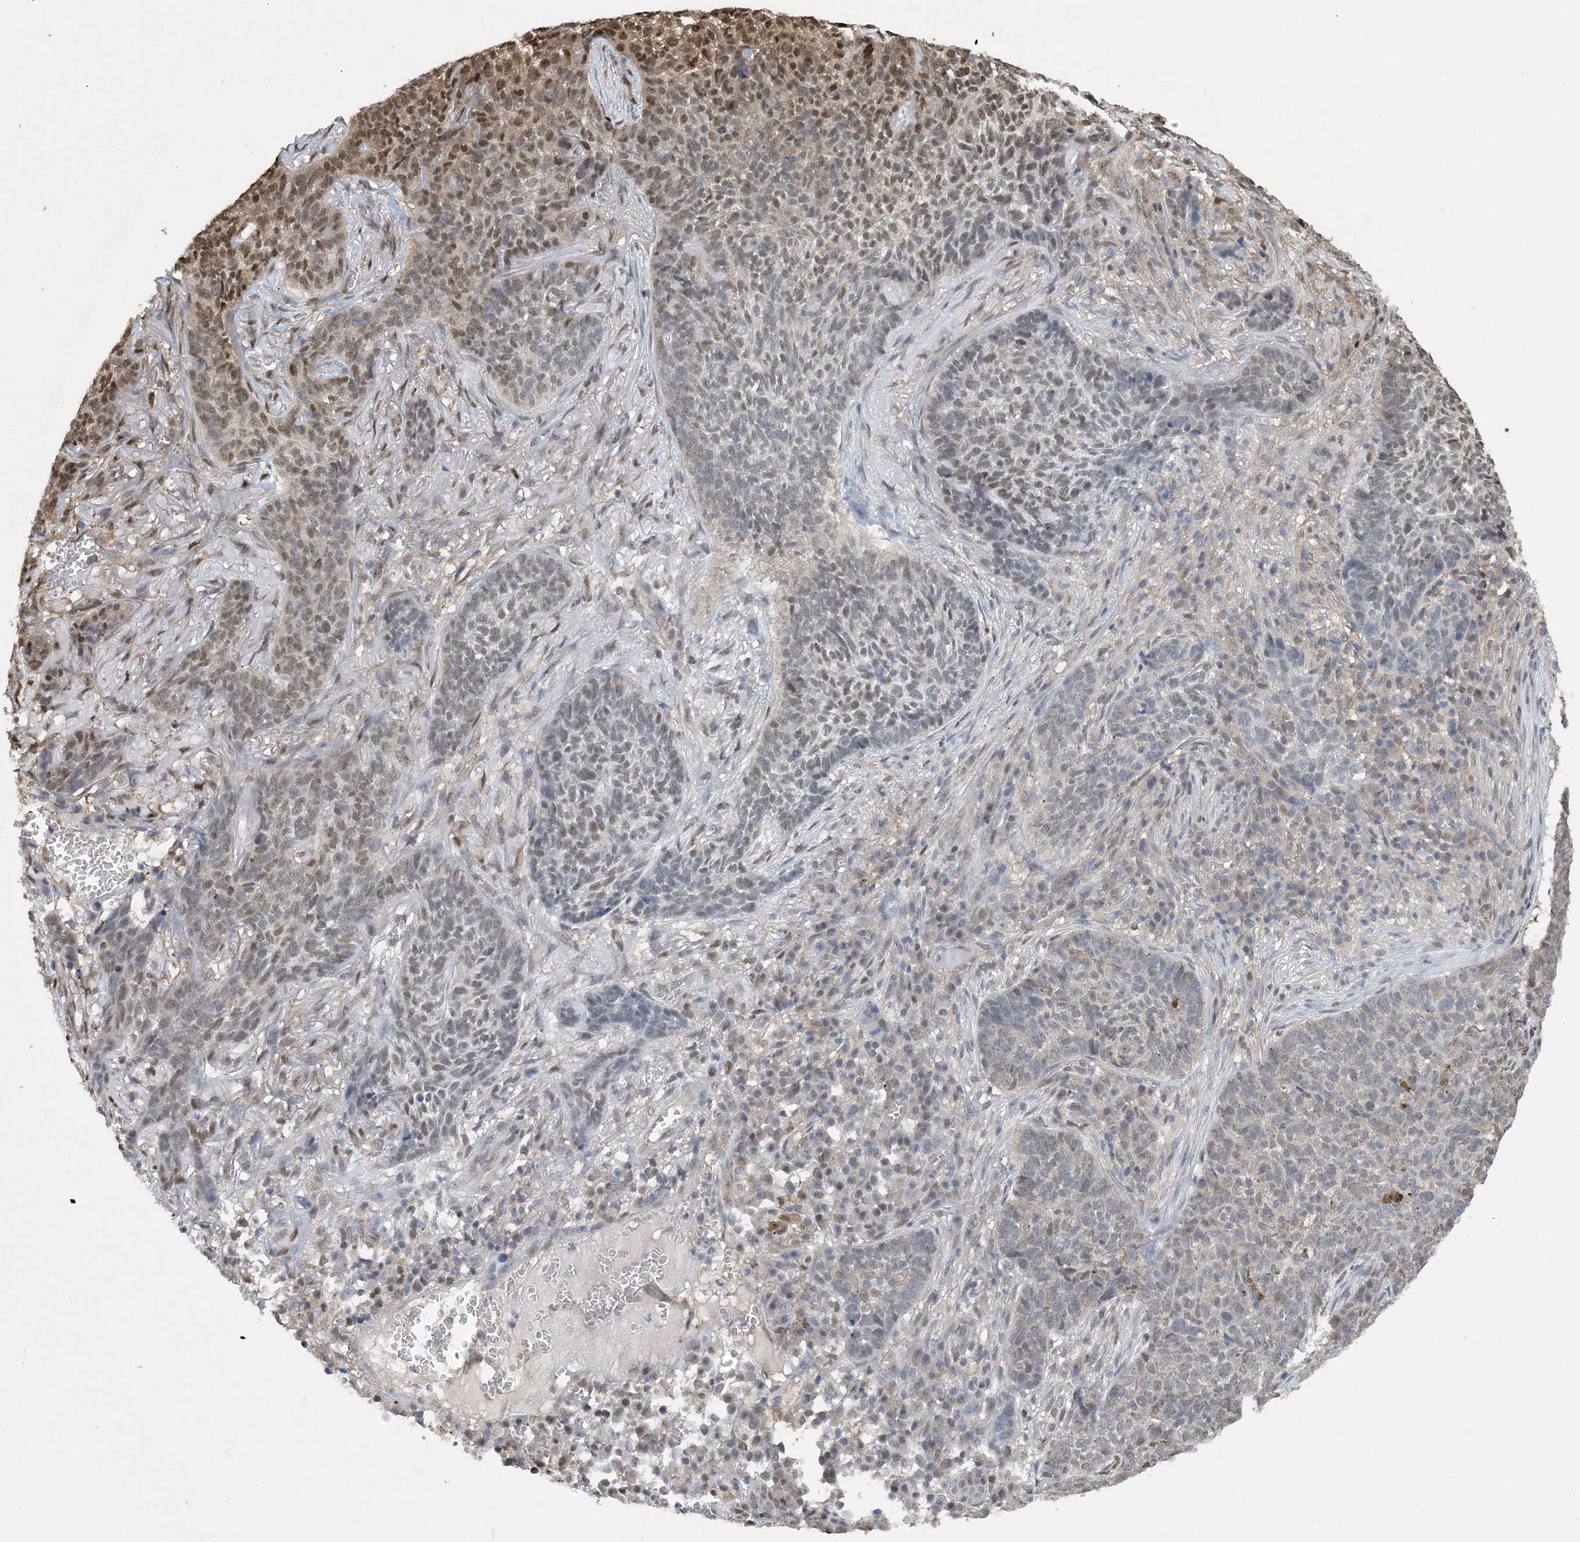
{"staining": {"intensity": "moderate", "quantity": "<25%", "location": "nuclear"}, "tissue": "skin cancer", "cell_type": "Tumor cells", "image_type": "cancer", "snomed": [{"axis": "morphology", "description": "Basal cell carcinoma"}, {"axis": "topography", "description": "Skin"}], "caption": "About <25% of tumor cells in human basal cell carcinoma (skin) display moderate nuclear protein expression as visualized by brown immunohistochemical staining.", "gene": "HIKESHI", "patient": {"sex": "male", "age": 85}}